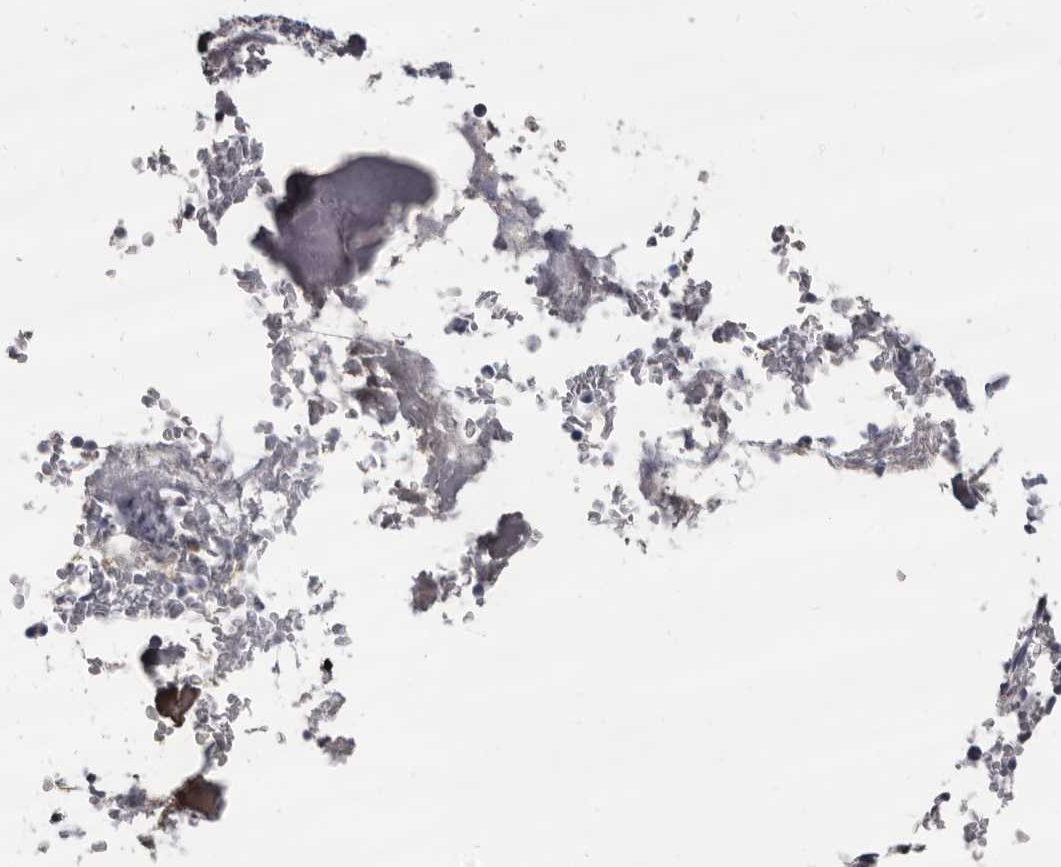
{"staining": {"intensity": "negative", "quantity": "none", "location": "none"}, "tissue": "bone marrow", "cell_type": "Hematopoietic cells", "image_type": "normal", "snomed": [{"axis": "morphology", "description": "Normal tissue, NOS"}, {"axis": "topography", "description": "Bone marrow"}], "caption": "DAB immunohistochemical staining of benign bone marrow exhibits no significant expression in hematopoietic cells. (DAB immunohistochemistry with hematoxylin counter stain).", "gene": "GZMH", "patient": {"sex": "male", "age": 58}}